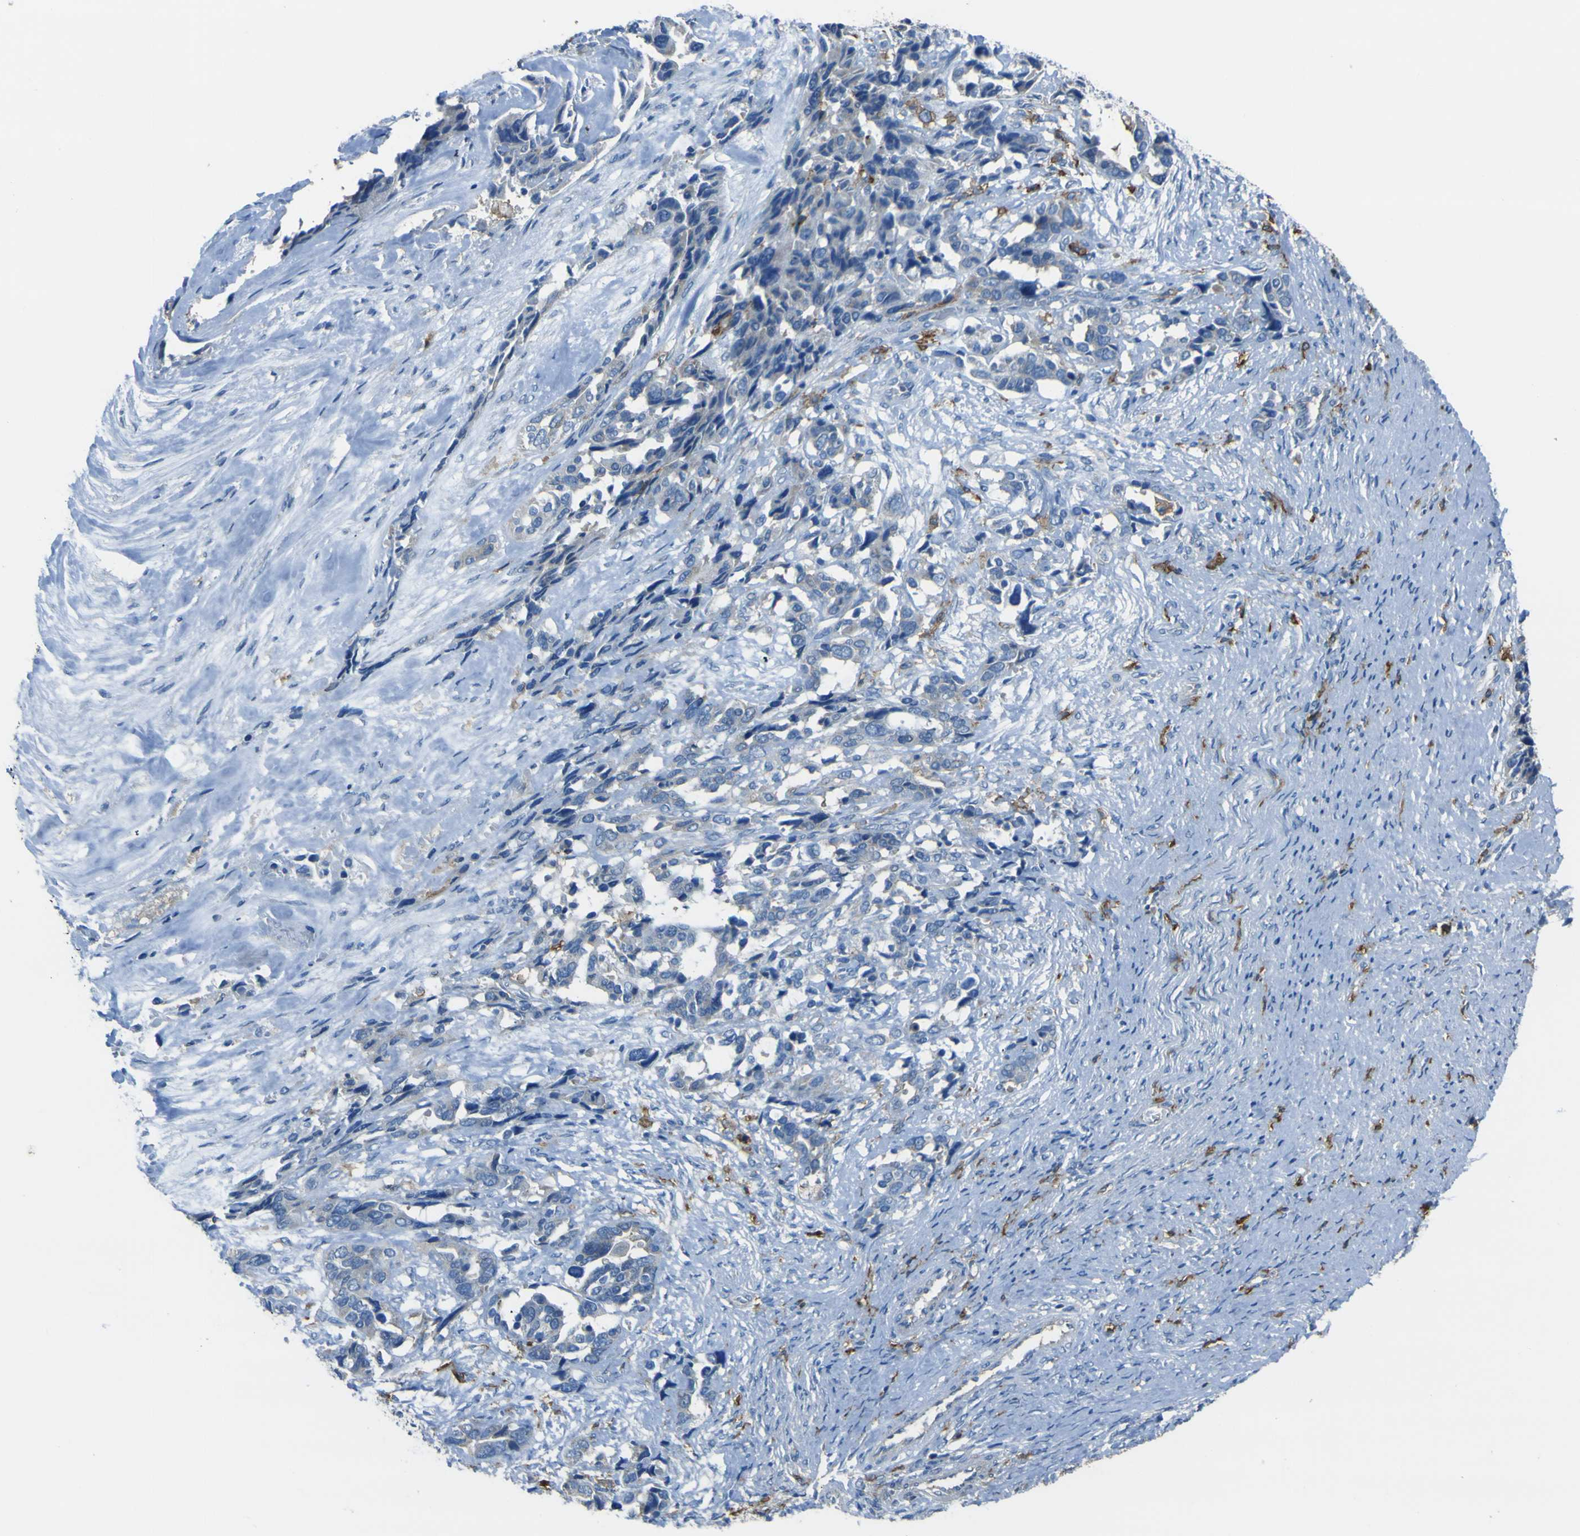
{"staining": {"intensity": "negative", "quantity": "none", "location": "none"}, "tissue": "ovarian cancer", "cell_type": "Tumor cells", "image_type": "cancer", "snomed": [{"axis": "morphology", "description": "Cystadenocarcinoma, serous, NOS"}, {"axis": "topography", "description": "Ovary"}], "caption": "DAB (3,3'-diaminobenzidine) immunohistochemical staining of ovarian serous cystadenocarcinoma reveals no significant staining in tumor cells. The staining was performed using DAB to visualize the protein expression in brown, while the nuclei were stained in blue with hematoxylin (Magnification: 20x).", "gene": "LAIR1", "patient": {"sex": "female", "age": 44}}